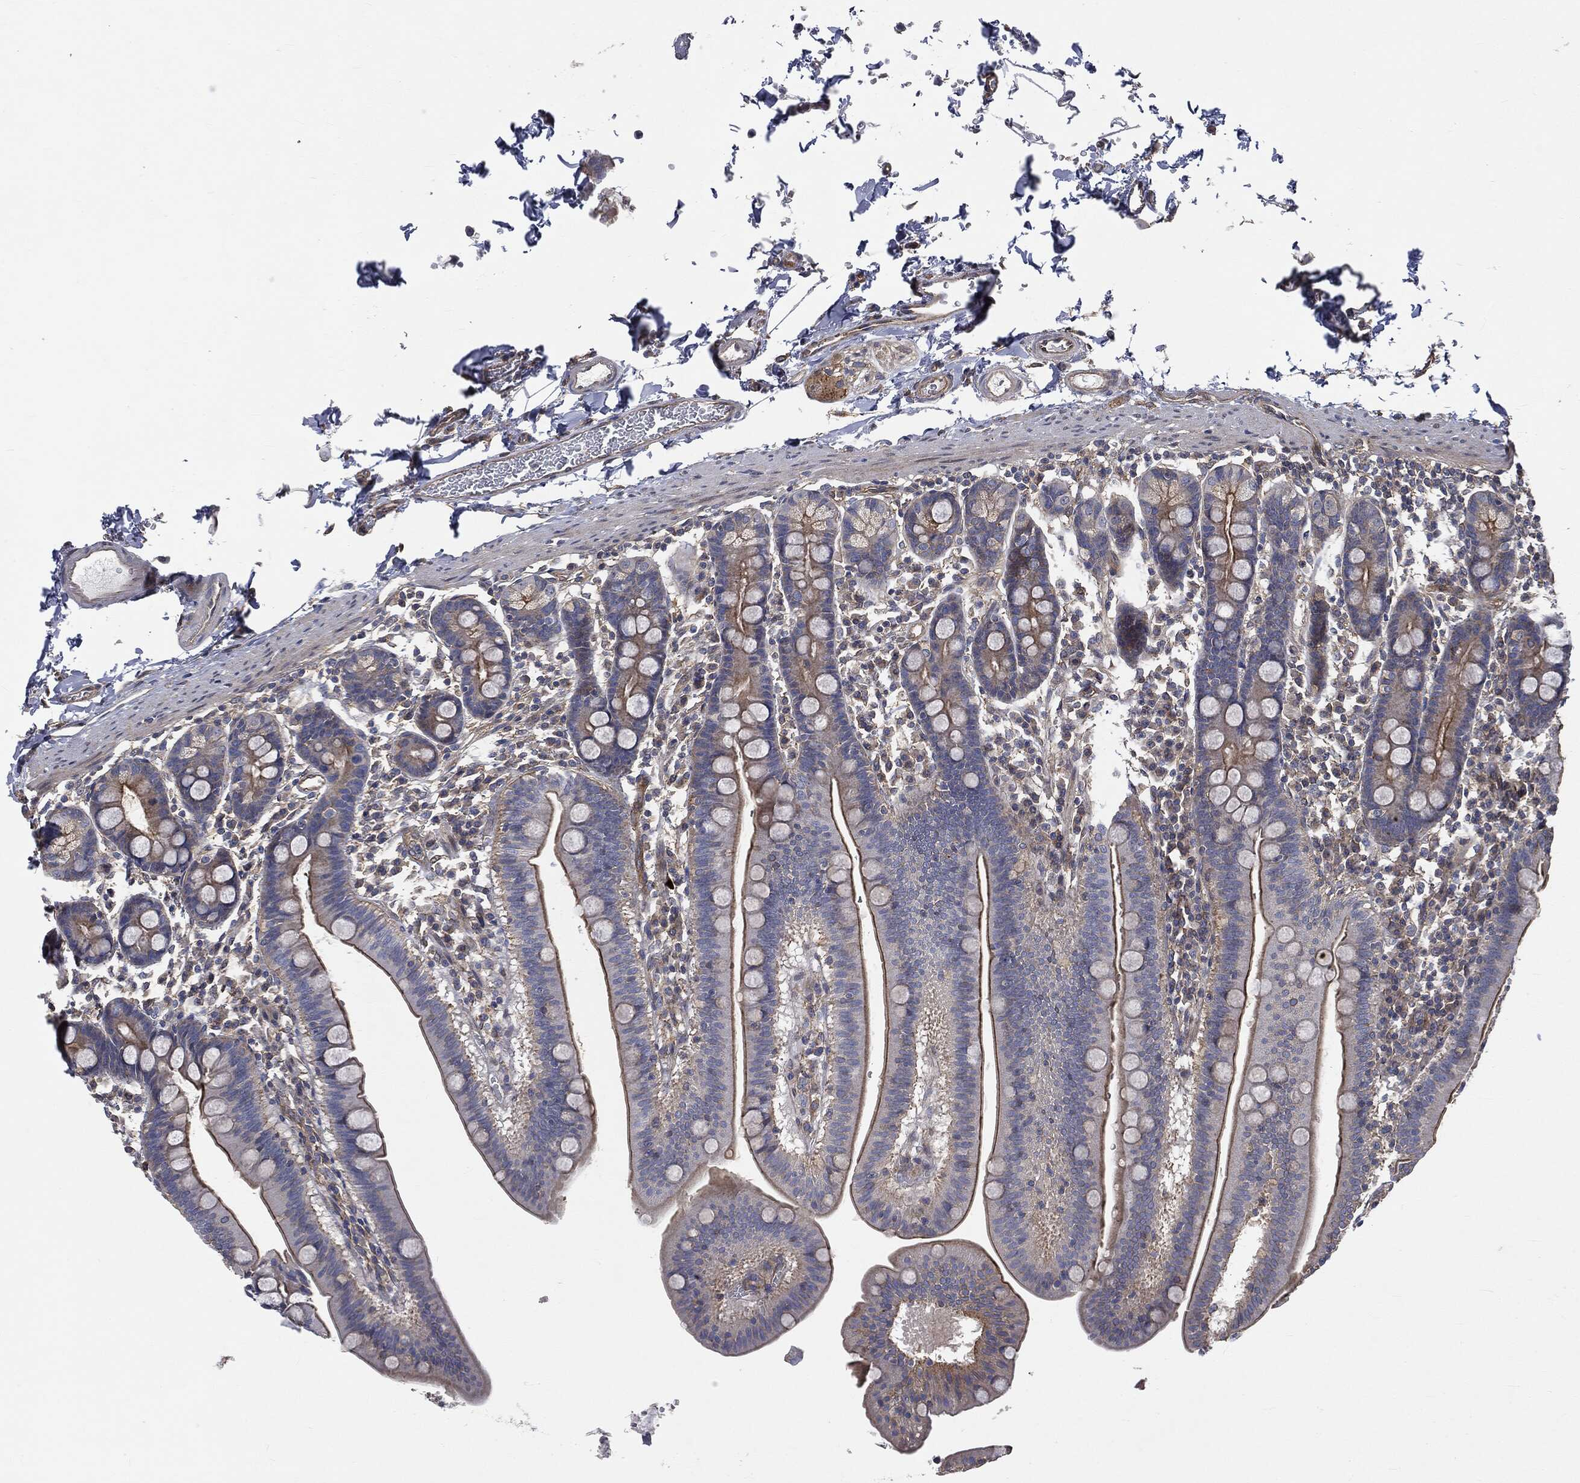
{"staining": {"intensity": "moderate", "quantity": "25%-75%", "location": "cytoplasmic/membranous"}, "tissue": "duodenum", "cell_type": "Glandular cells", "image_type": "normal", "snomed": [{"axis": "morphology", "description": "Normal tissue, NOS"}, {"axis": "topography", "description": "Duodenum"}], "caption": "DAB (3,3'-diaminobenzidine) immunohistochemical staining of normal human duodenum demonstrates moderate cytoplasmic/membranous protein expression in about 25%-75% of glandular cells.", "gene": "EPS15L1", "patient": {"sex": "male", "age": 59}}